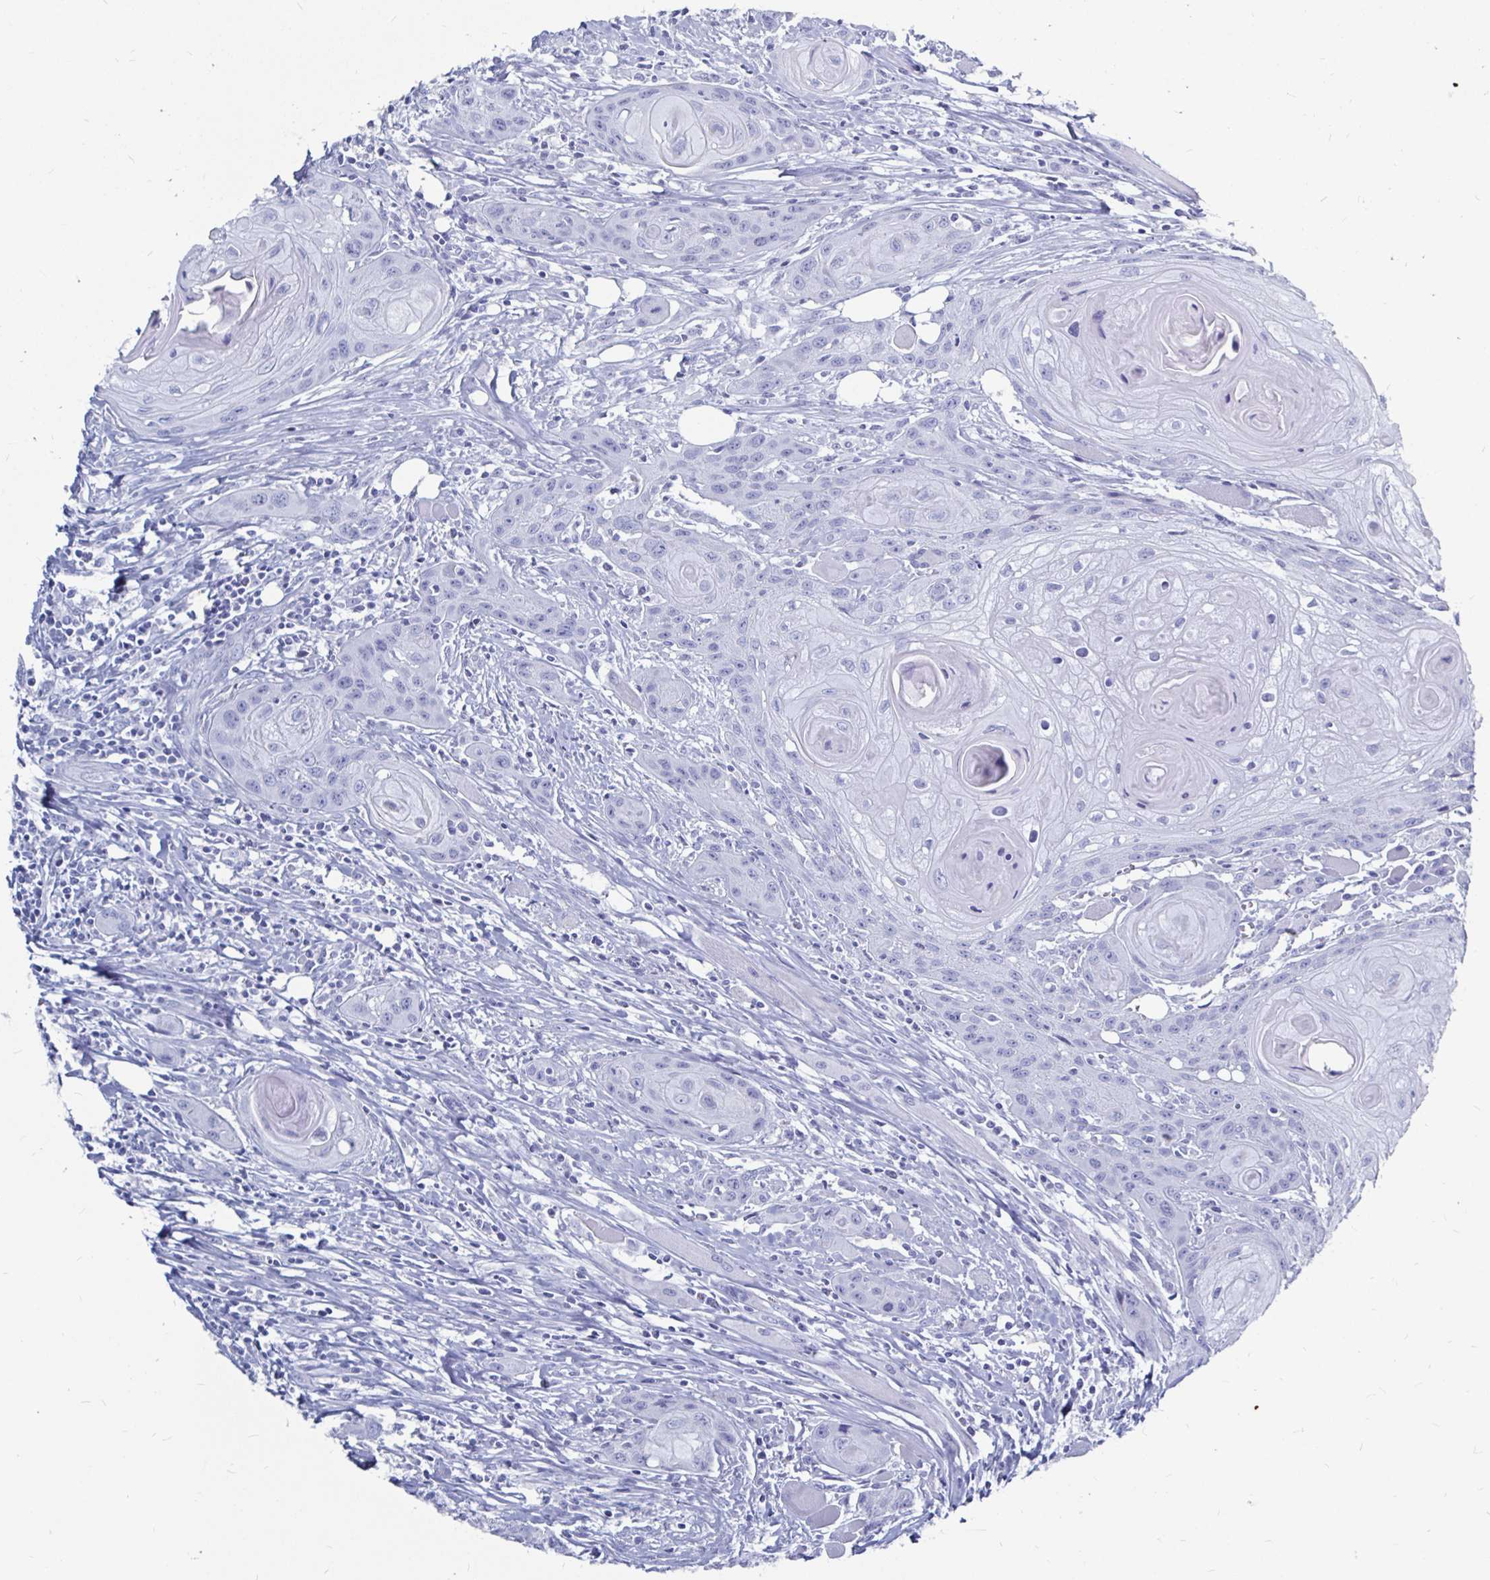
{"staining": {"intensity": "negative", "quantity": "none", "location": "none"}, "tissue": "head and neck cancer", "cell_type": "Tumor cells", "image_type": "cancer", "snomed": [{"axis": "morphology", "description": "Squamous cell carcinoma, NOS"}, {"axis": "topography", "description": "Oral tissue"}, {"axis": "topography", "description": "Head-Neck"}], "caption": "IHC of human head and neck squamous cell carcinoma exhibits no expression in tumor cells.", "gene": "LUZP4", "patient": {"sex": "male", "age": 58}}